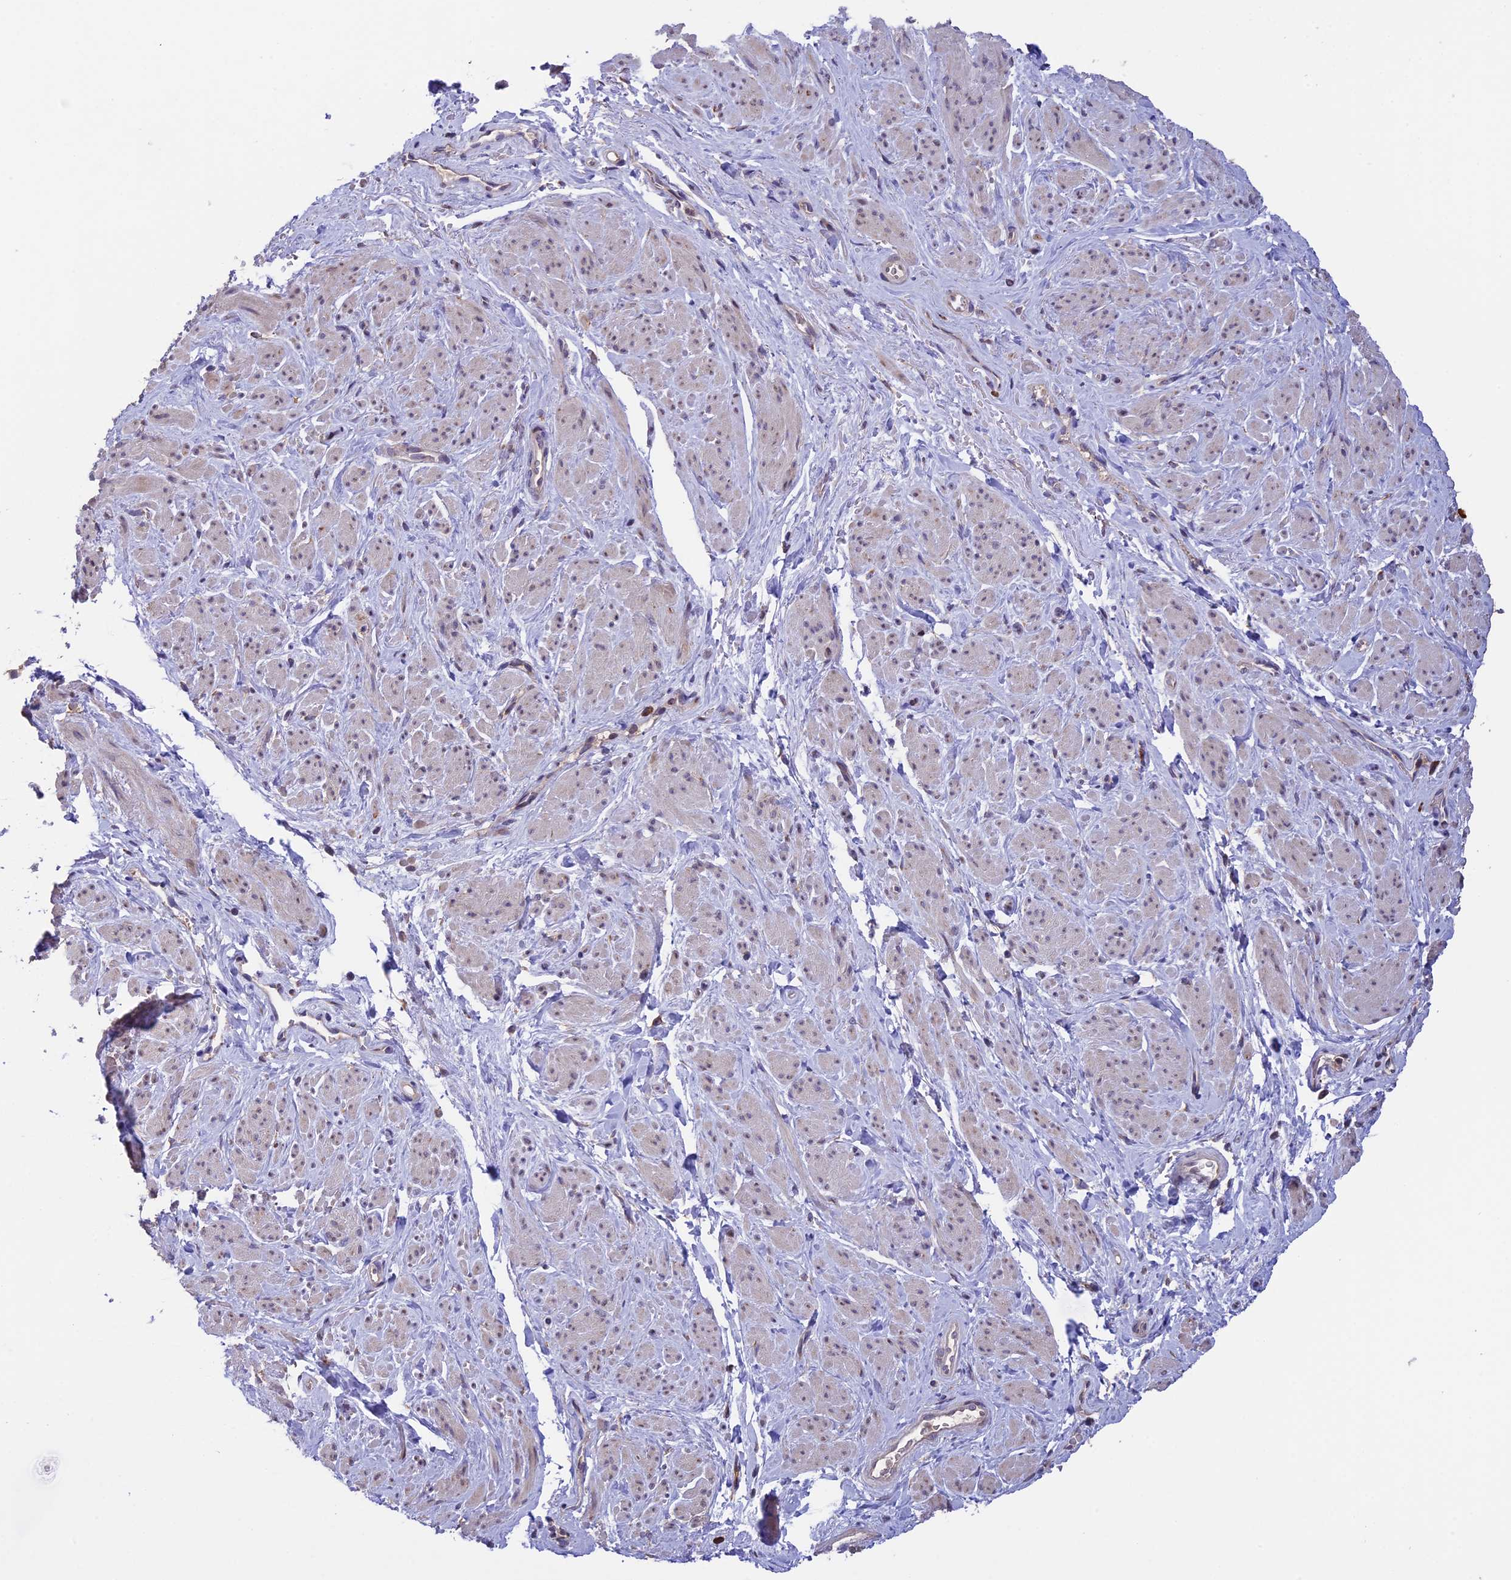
{"staining": {"intensity": "weak", "quantity": "<25%", "location": "cytoplasmic/membranous"}, "tissue": "smooth muscle", "cell_type": "Smooth muscle cells", "image_type": "normal", "snomed": [{"axis": "morphology", "description": "Normal tissue, NOS"}, {"axis": "topography", "description": "Smooth muscle"}, {"axis": "topography", "description": "Peripheral nerve tissue"}], "caption": "DAB immunohistochemical staining of benign human smooth muscle shows no significant staining in smooth muscle cells.", "gene": "DMRTA2", "patient": {"sex": "male", "age": 69}}